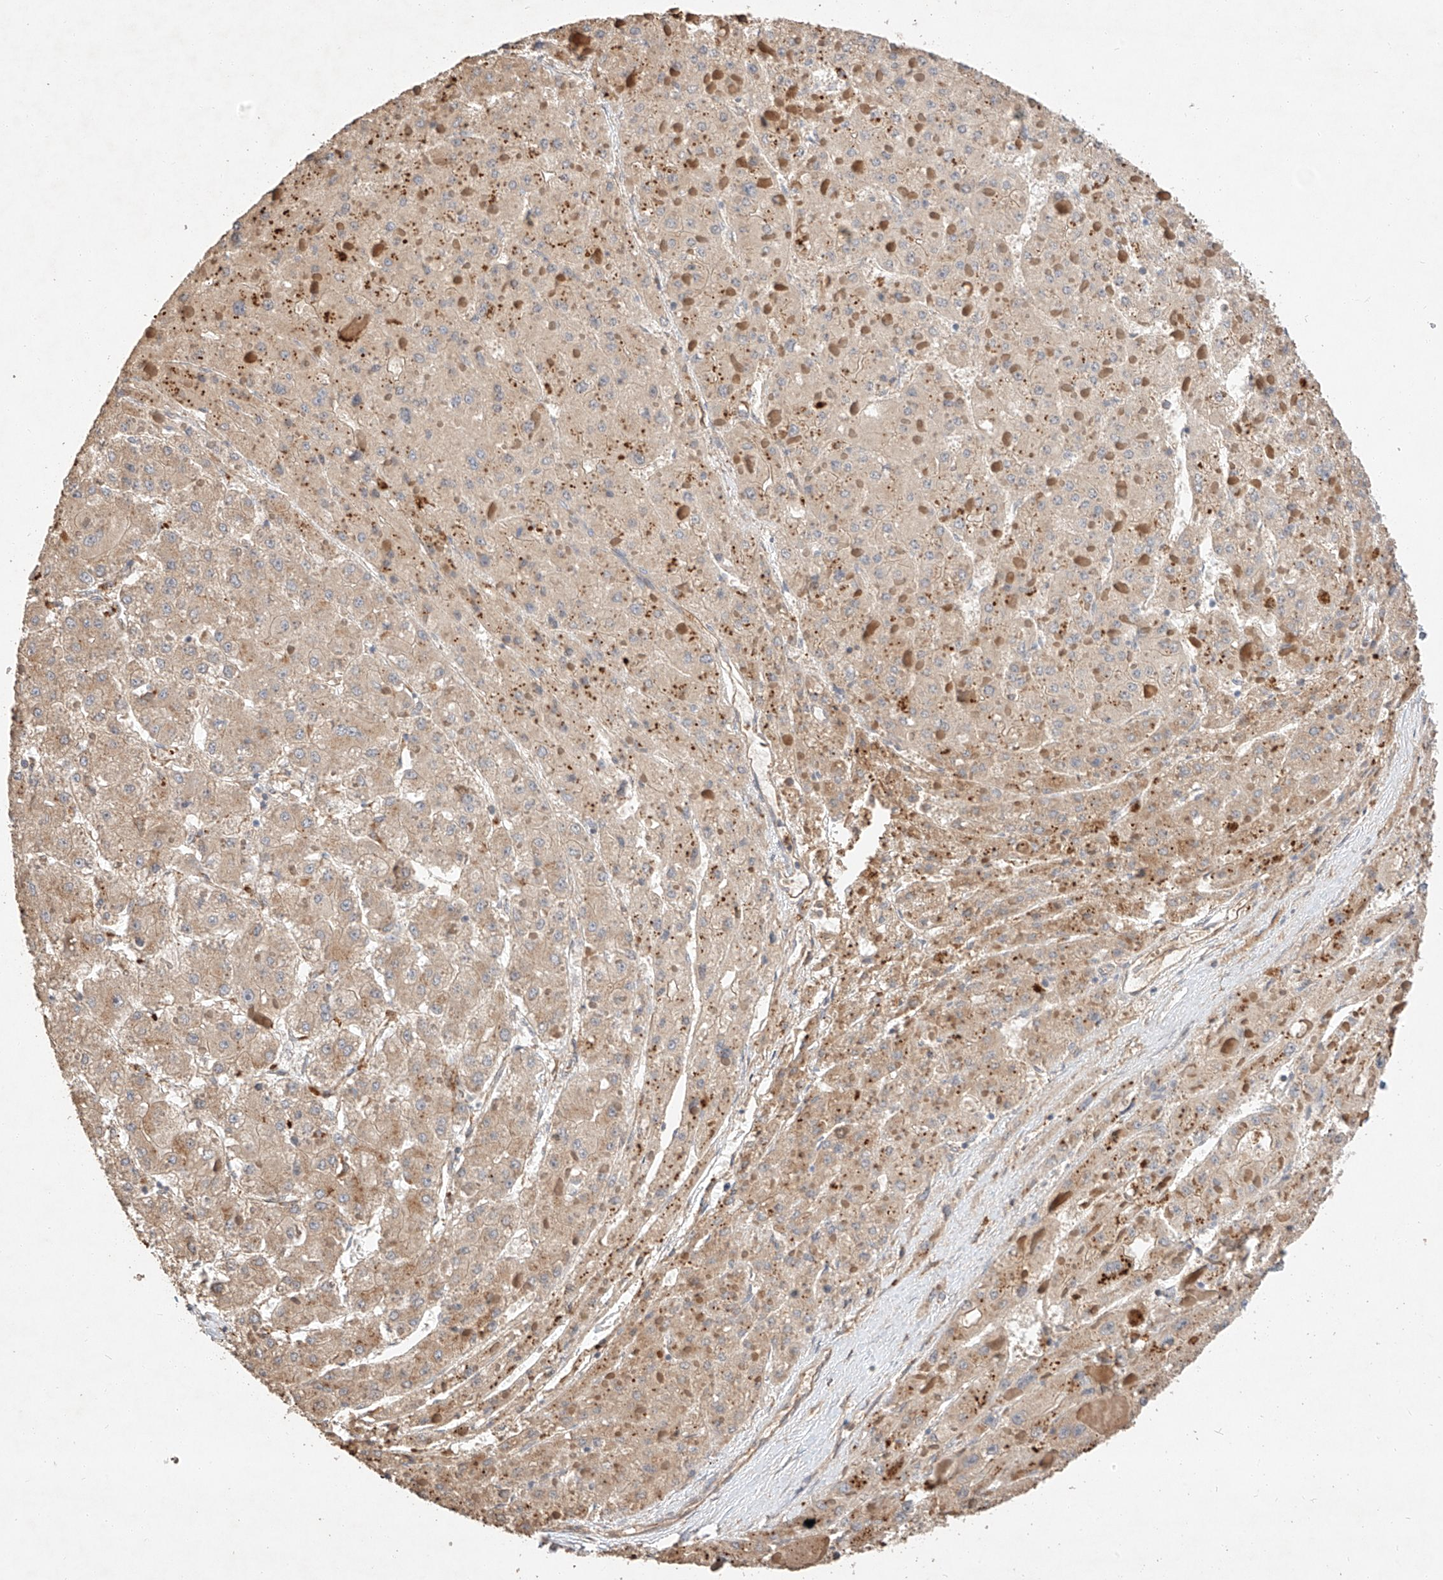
{"staining": {"intensity": "weak", "quantity": "25%-75%", "location": "cytoplasmic/membranous"}, "tissue": "liver cancer", "cell_type": "Tumor cells", "image_type": "cancer", "snomed": [{"axis": "morphology", "description": "Carcinoma, Hepatocellular, NOS"}, {"axis": "topography", "description": "Liver"}], "caption": "Immunohistochemistry (IHC) of human liver cancer shows low levels of weak cytoplasmic/membranous expression in approximately 25%-75% of tumor cells.", "gene": "SUSD6", "patient": {"sex": "female", "age": 73}}